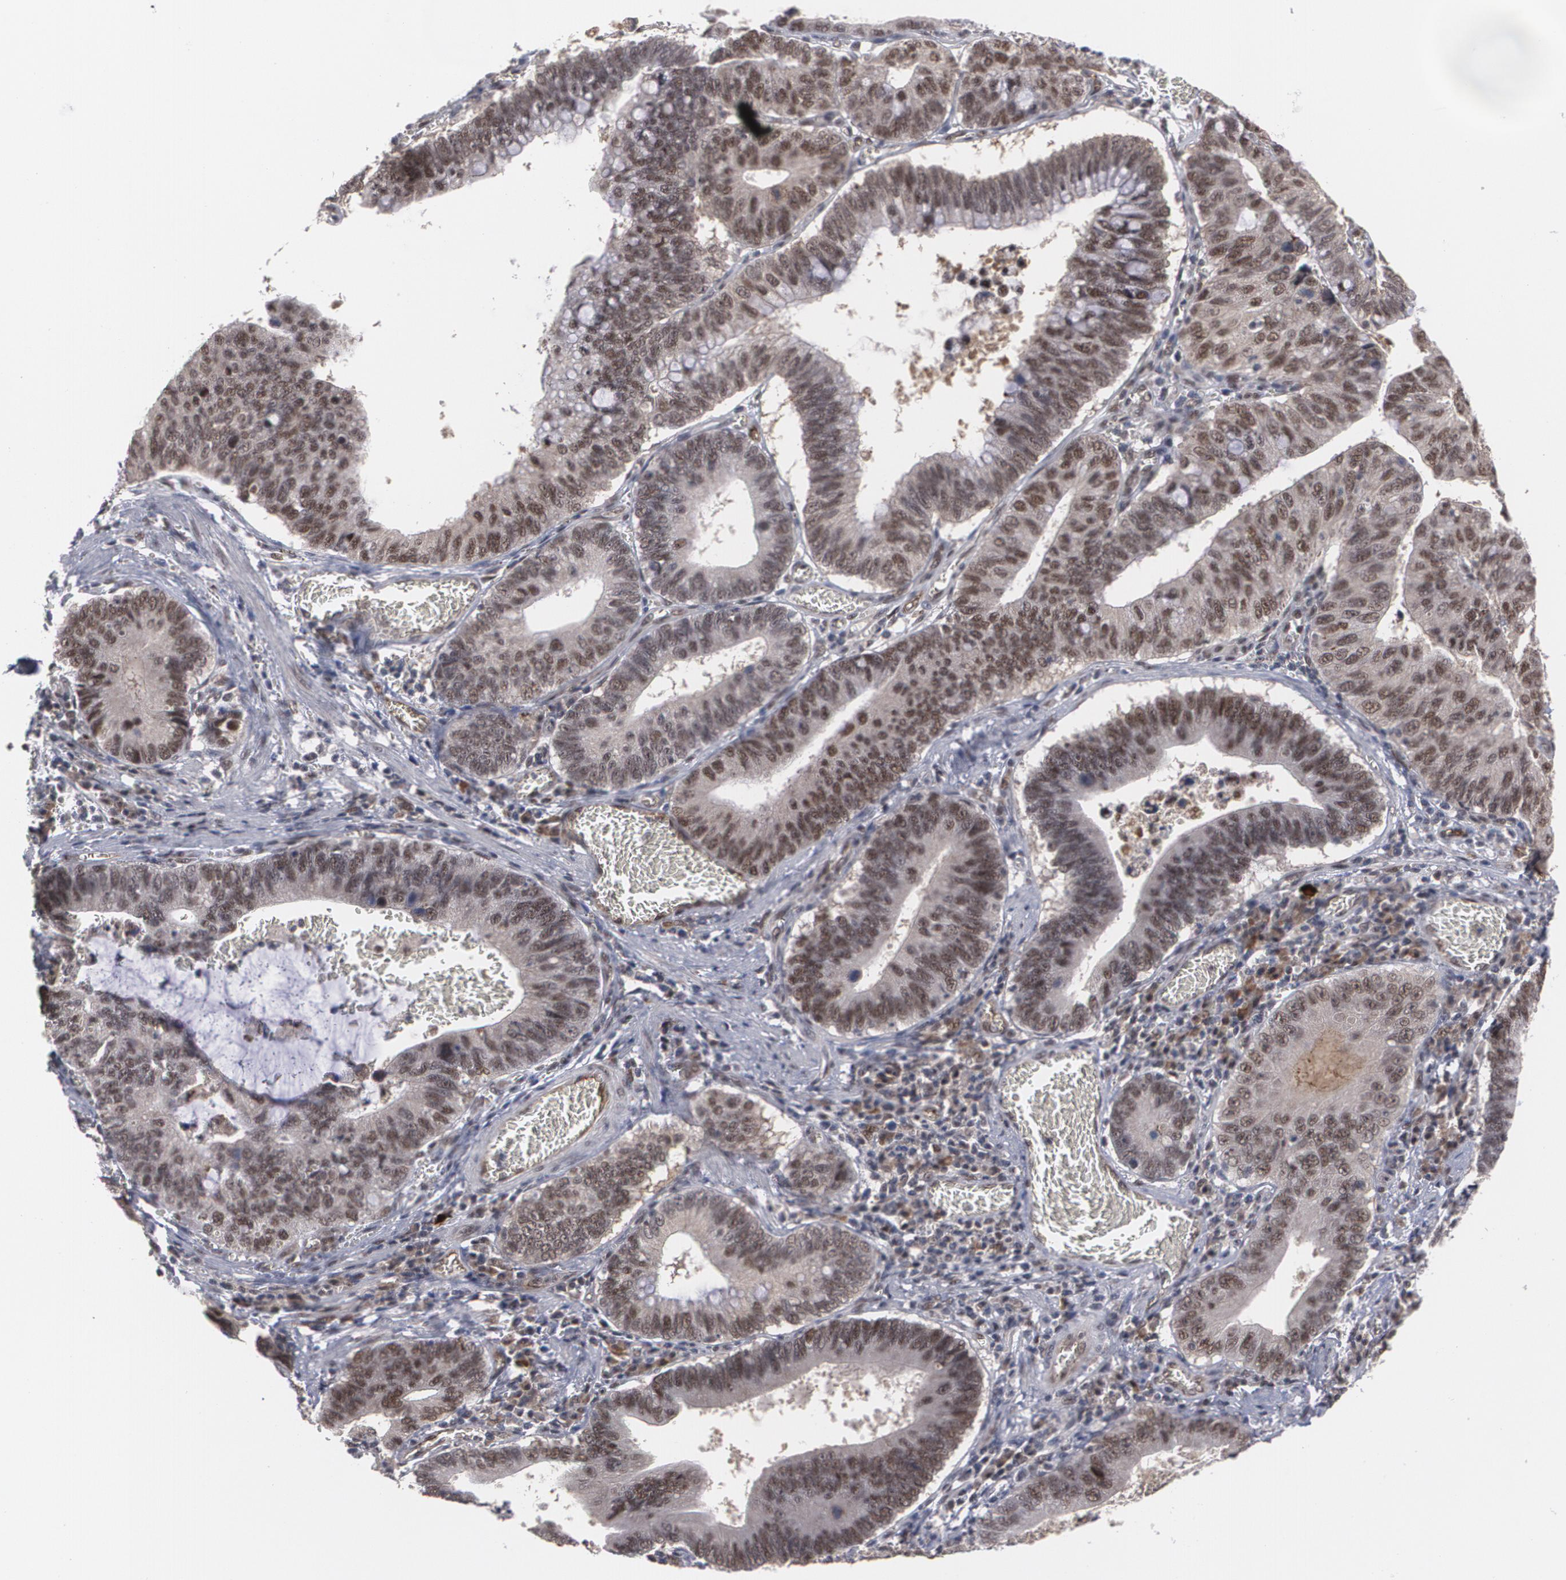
{"staining": {"intensity": "moderate", "quantity": ">75%", "location": "nuclear"}, "tissue": "stomach cancer", "cell_type": "Tumor cells", "image_type": "cancer", "snomed": [{"axis": "morphology", "description": "Adenocarcinoma, NOS"}, {"axis": "topography", "description": "Stomach"}, {"axis": "topography", "description": "Gastric cardia"}], "caption": "Brown immunohistochemical staining in stomach adenocarcinoma exhibits moderate nuclear expression in approximately >75% of tumor cells. Using DAB (3,3'-diaminobenzidine) (brown) and hematoxylin (blue) stains, captured at high magnification using brightfield microscopy.", "gene": "INTS6", "patient": {"sex": "male", "age": 59}}